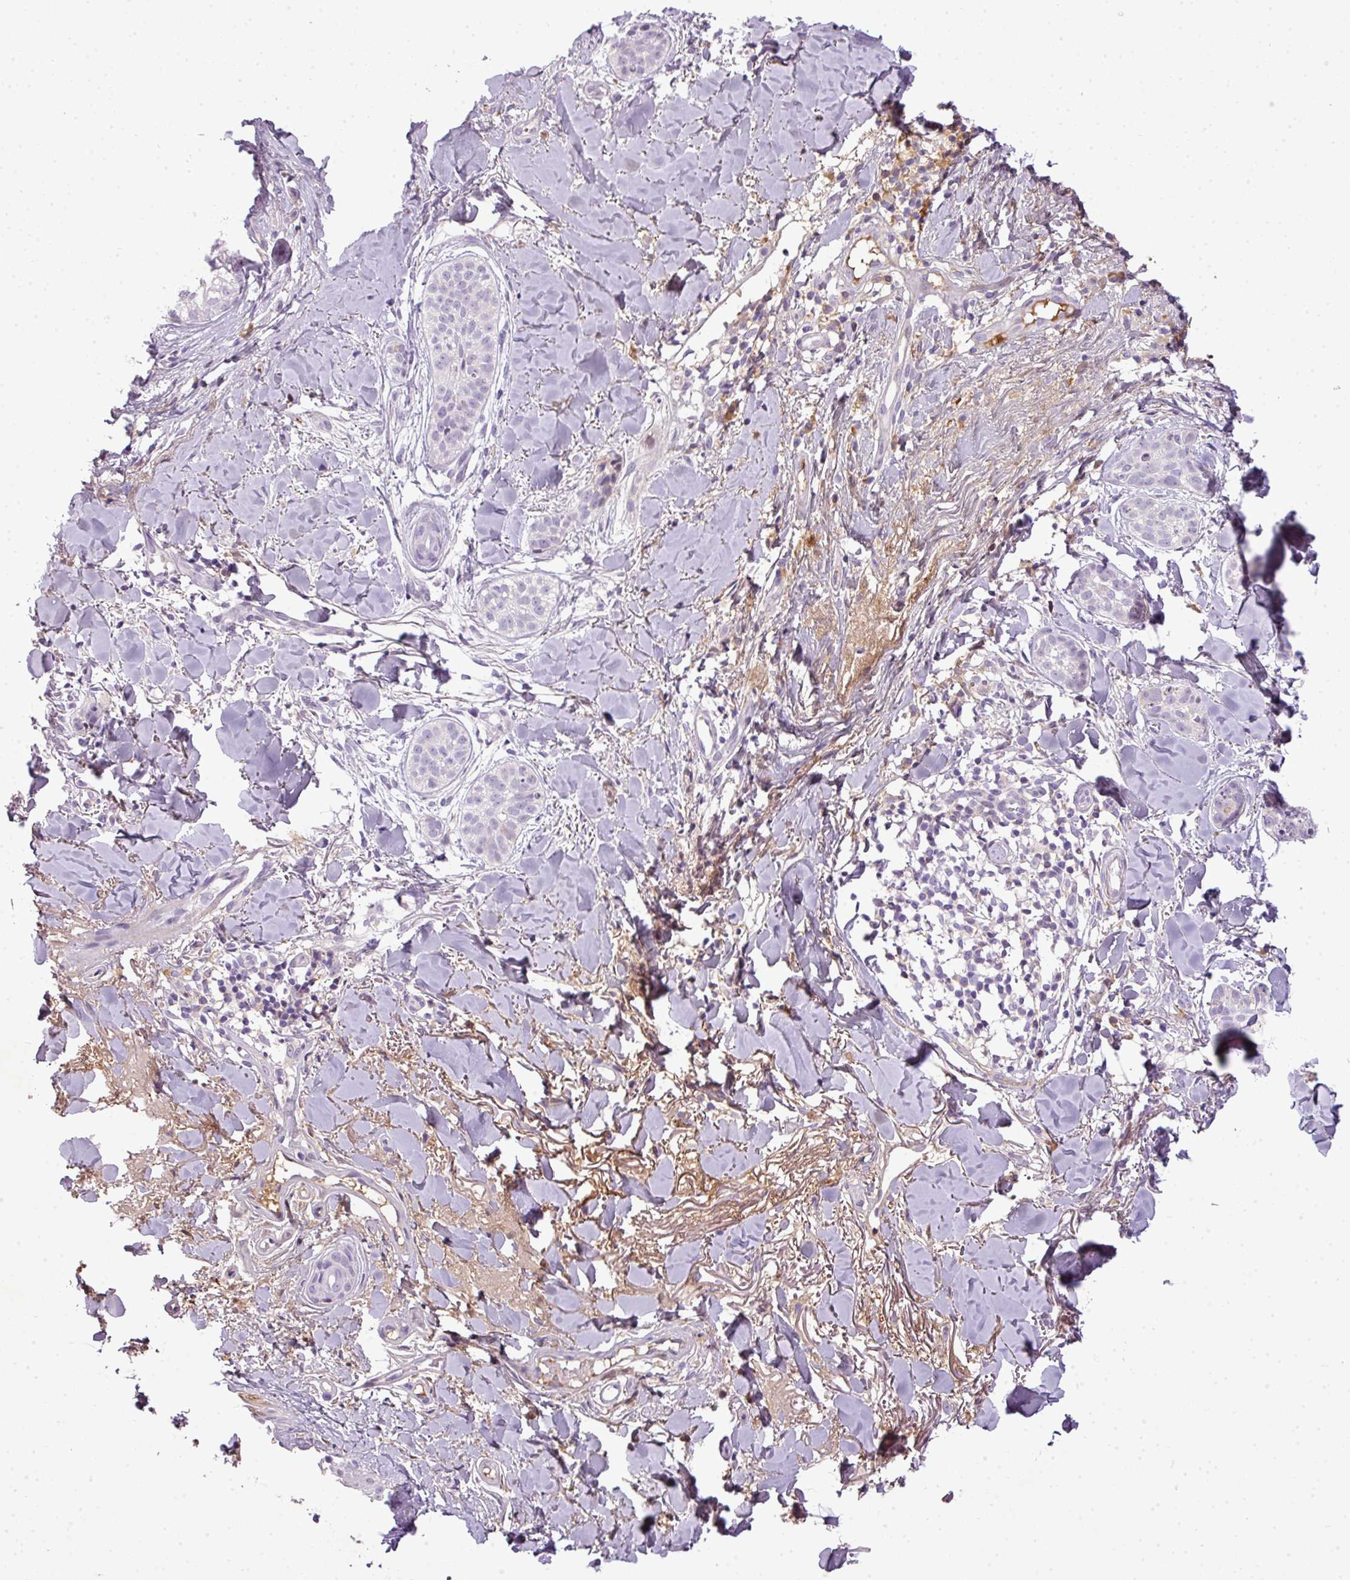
{"staining": {"intensity": "negative", "quantity": "none", "location": "none"}, "tissue": "skin cancer", "cell_type": "Tumor cells", "image_type": "cancer", "snomed": [{"axis": "morphology", "description": "Basal cell carcinoma"}, {"axis": "topography", "description": "Skin"}], "caption": "Skin cancer stained for a protein using IHC shows no positivity tumor cells.", "gene": "C4B", "patient": {"sex": "male", "age": 52}}